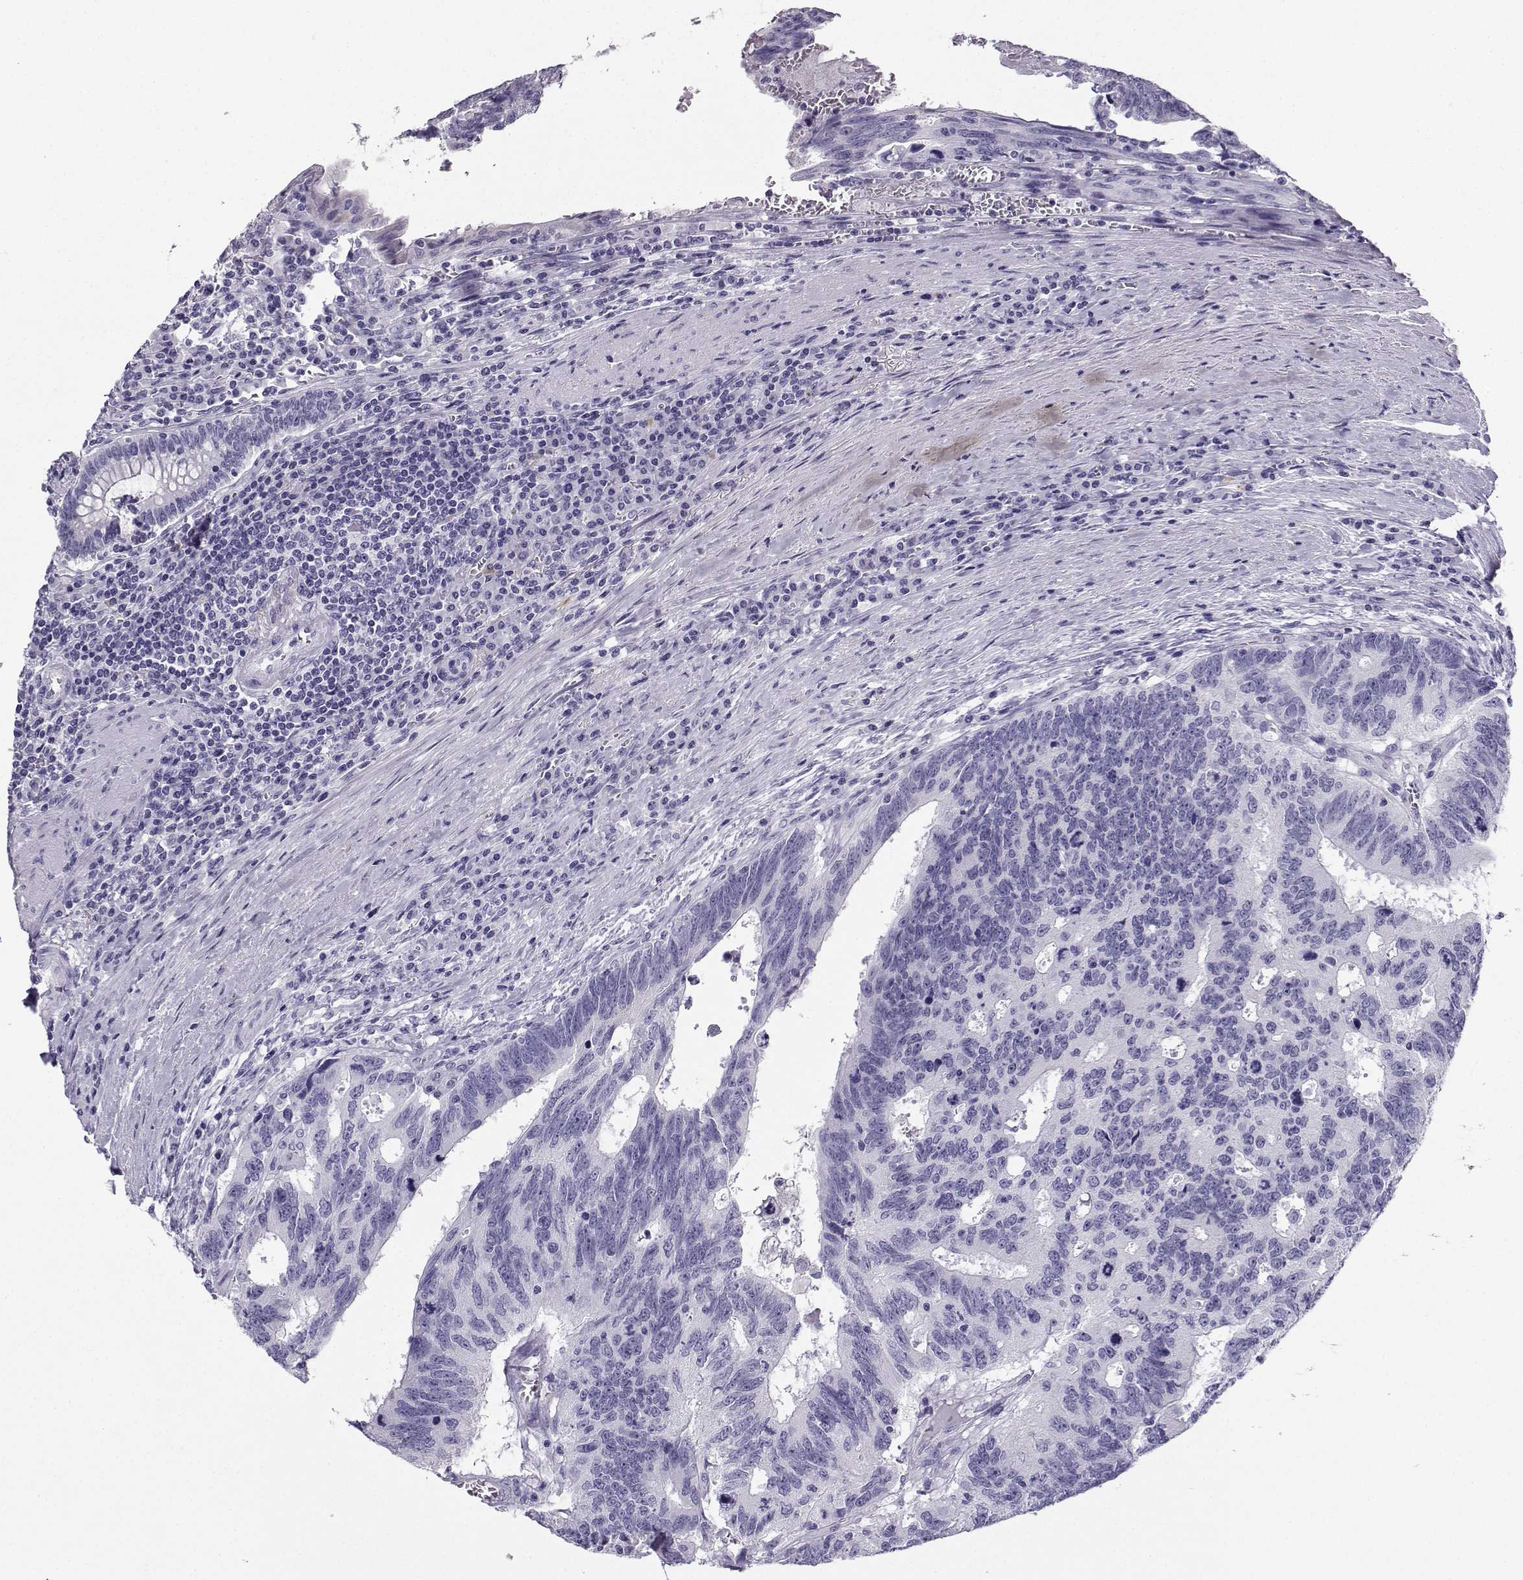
{"staining": {"intensity": "negative", "quantity": "none", "location": "none"}, "tissue": "colorectal cancer", "cell_type": "Tumor cells", "image_type": "cancer", "snomed": [{"axis": "morphology", "description": "Adenocarcinoma, NOS"}, {"axis": "topography", "description": "Colon"}], "caption": "DAB immunohistochemical staining of colorectal adenocarcinoma shows no significant positivity in tumor cells. The staining was performed using DAB (3,3'-diaminobenzidine) to visualize the protein expression in brown, while the nuclei were stained in blue with hematoxylin (Magnification: 20x).", "gene": "NEFL", "patient": {"sex": "female", "age": 77}}